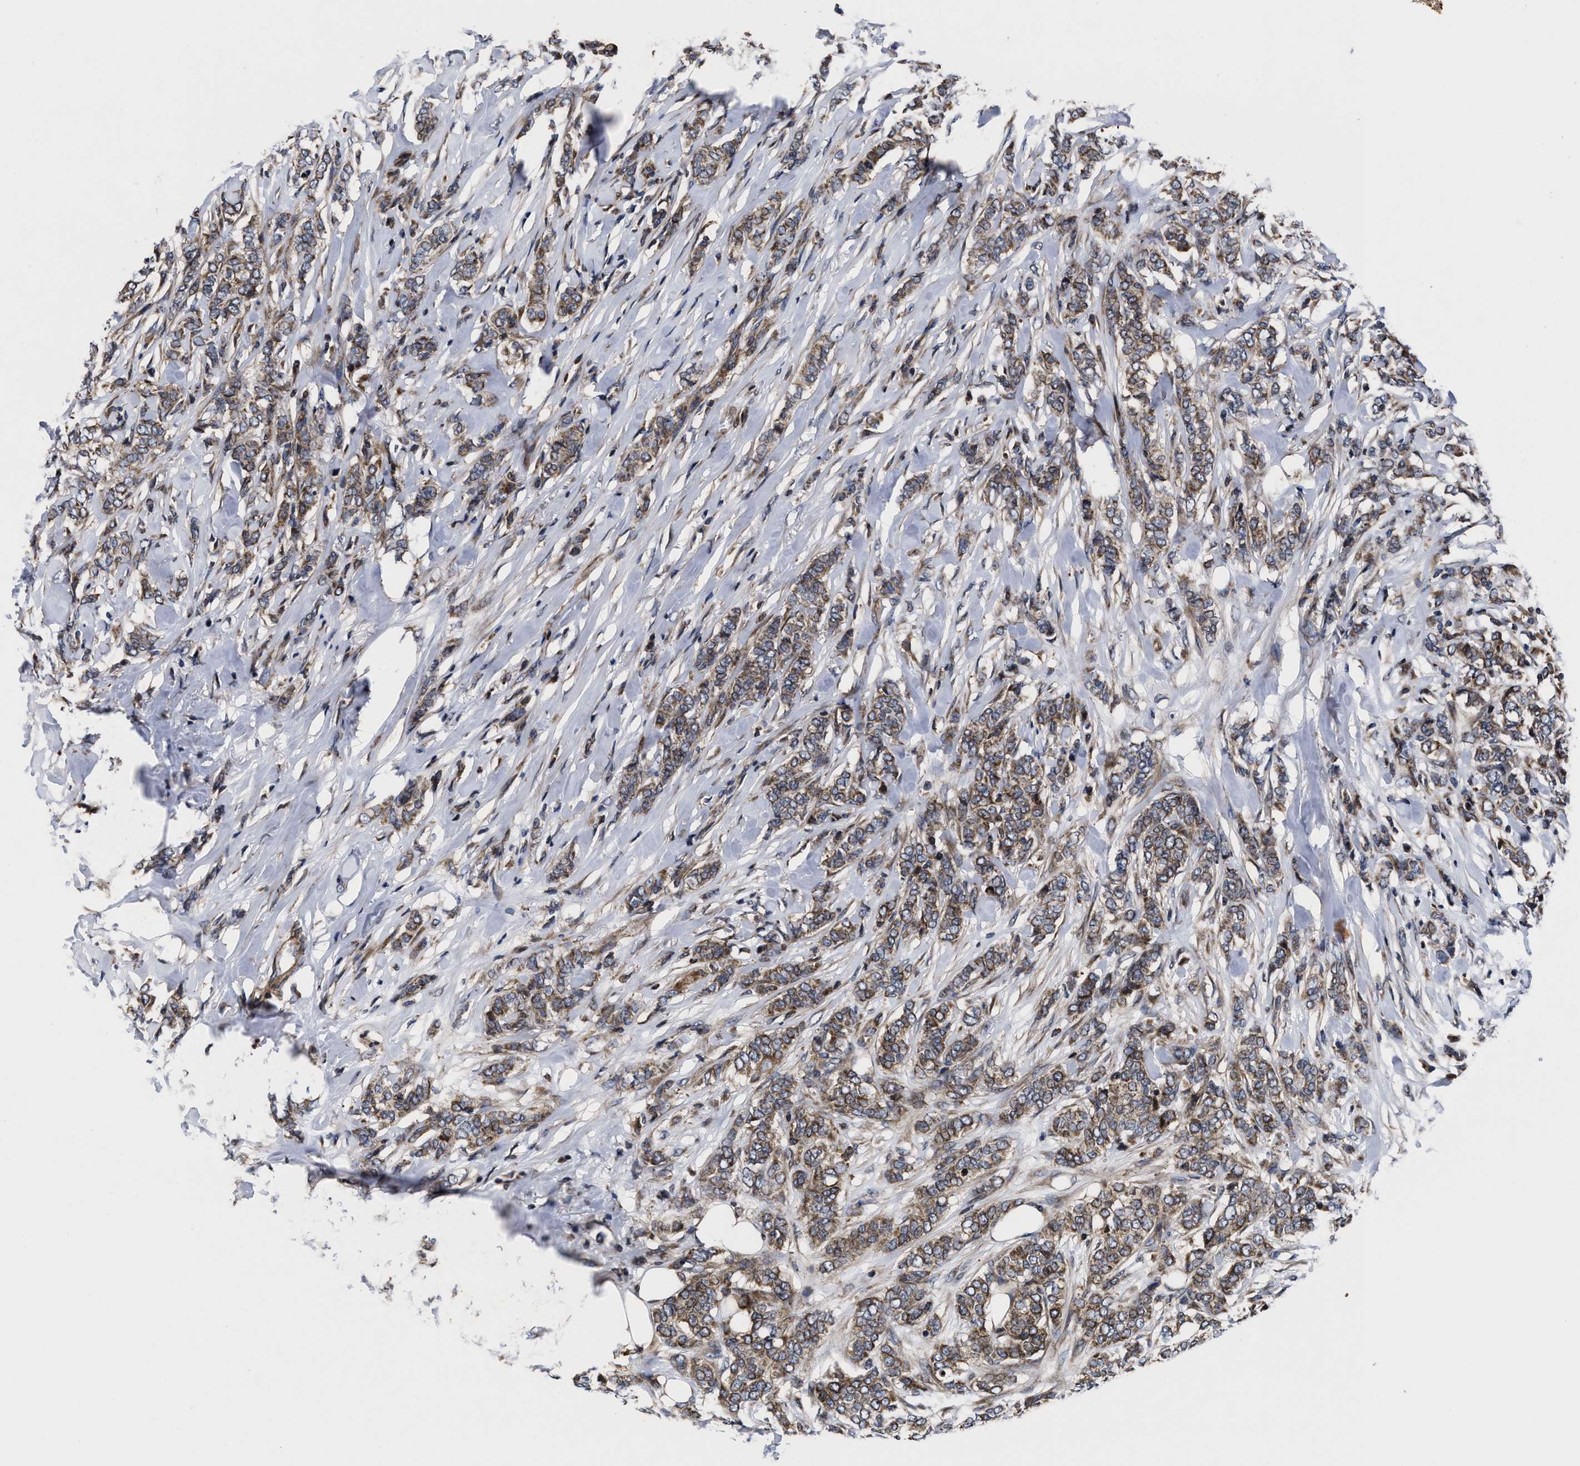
{"staining": {"intensity": "moderate", "quantity": ">75%", "location": "cytoplasmic/membranous"}, "tissue": "breast cancer", "cell_type": "Tumor cells", "image_type": "cancer", "snomed": [{"axis": "morphology", "description": "Lobular carcinoma"}, {"axis": "topography", "description": "Skin"}, {"axis": "topography", "description": "Breast"}], "caption": "About >75% of tumor cells in breast lobular carcinoma reveal moderate cytoplasmic/membranous protein staining as visualized by brown immunohistochemical staining.", "gene": "MRPL50", "patient": {"sex": "female", "age": 46}}